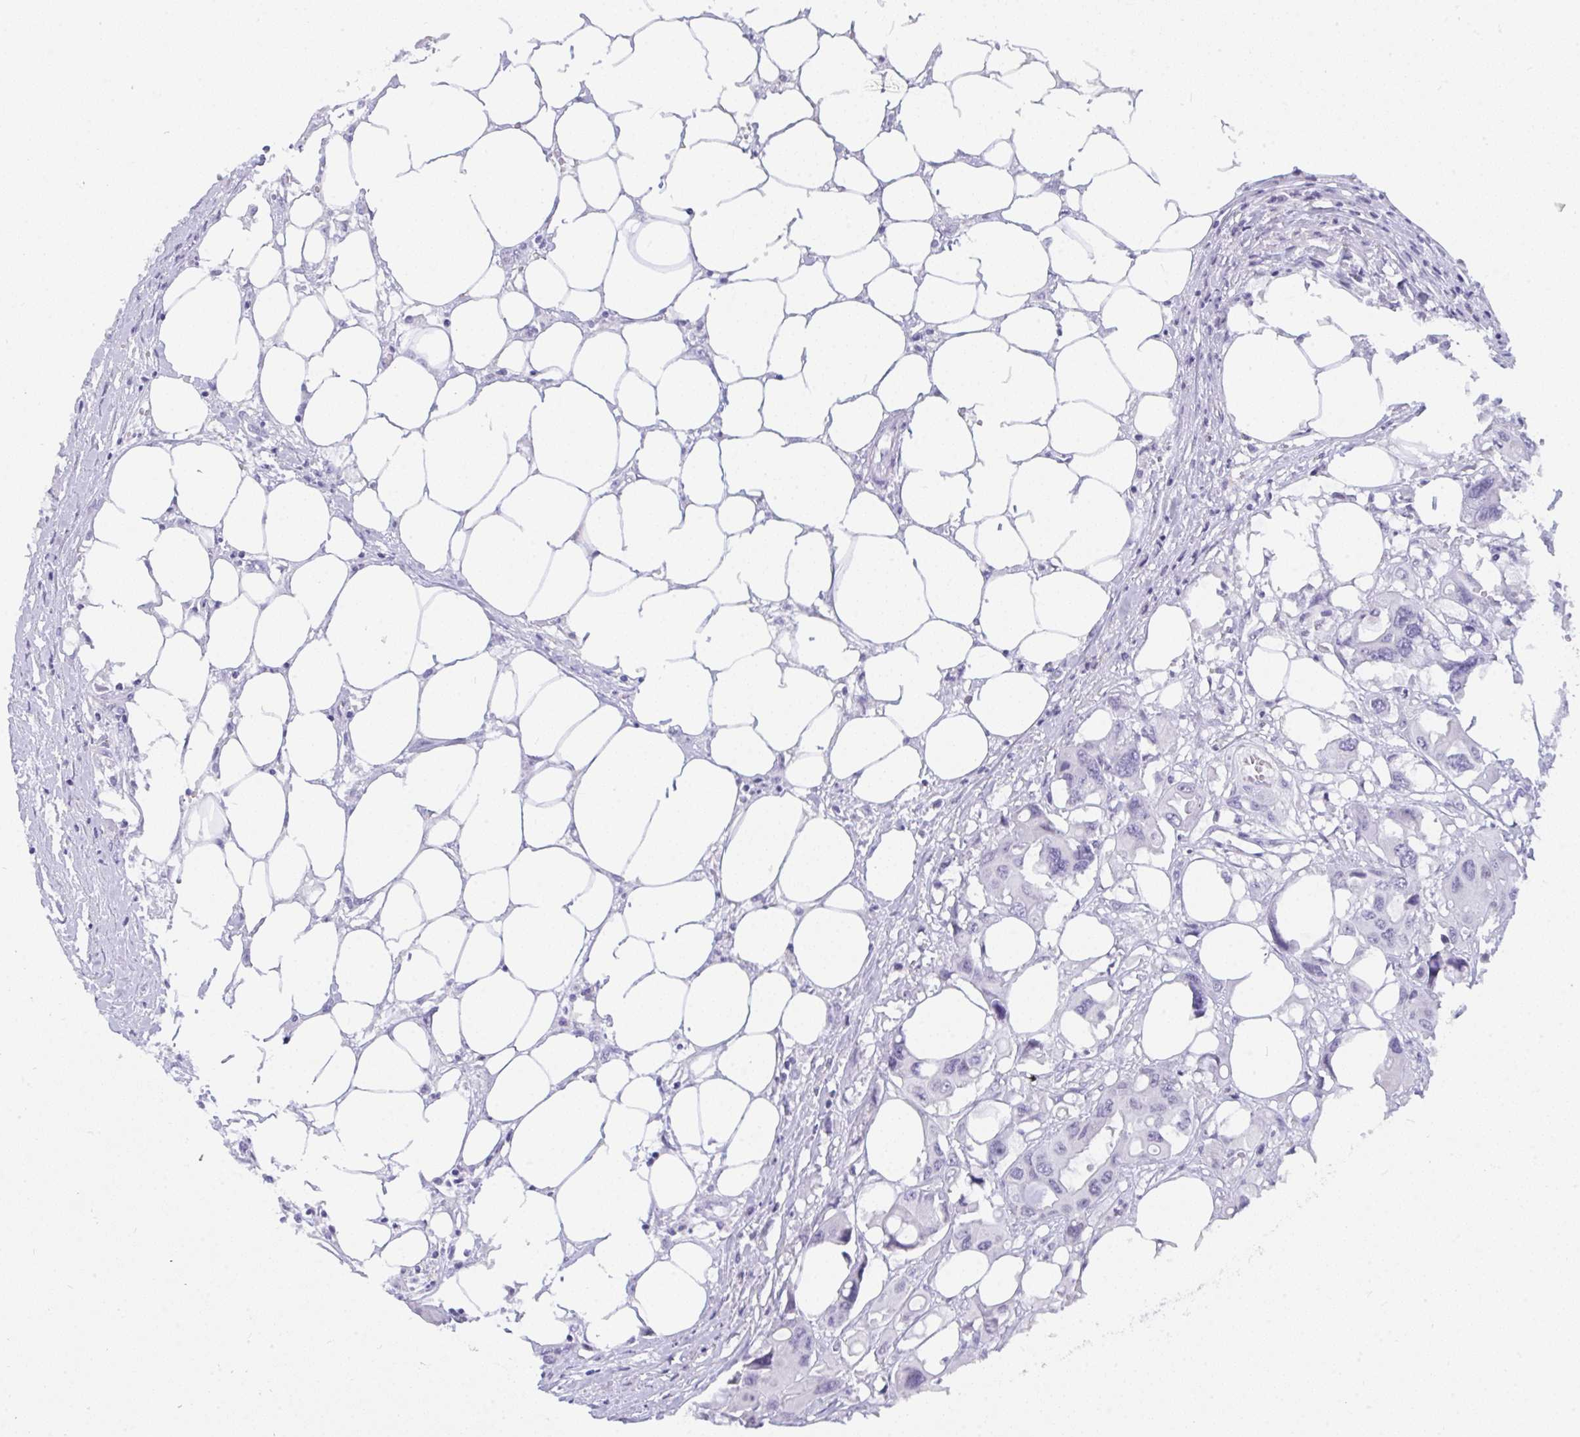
{"staining": {"intensity": "negative", "quantity": "none", "location": "none"}, "tissue": "colorectal cancer", "cell_type": "Tumor cells", "image_type": "cancer", "snomed": [{"axis": "morphology", "description": "Adenocarcinoma, NOS"}, {"axis": "topography", "description": "Colon"}], "caption": "This is an immunohistochemistry micrograph of human colorectal adenocarcinoma. There is no staining in tumor cells.", "gene": "PRDM9", "patient": {"sex": "male", "age": 77}}